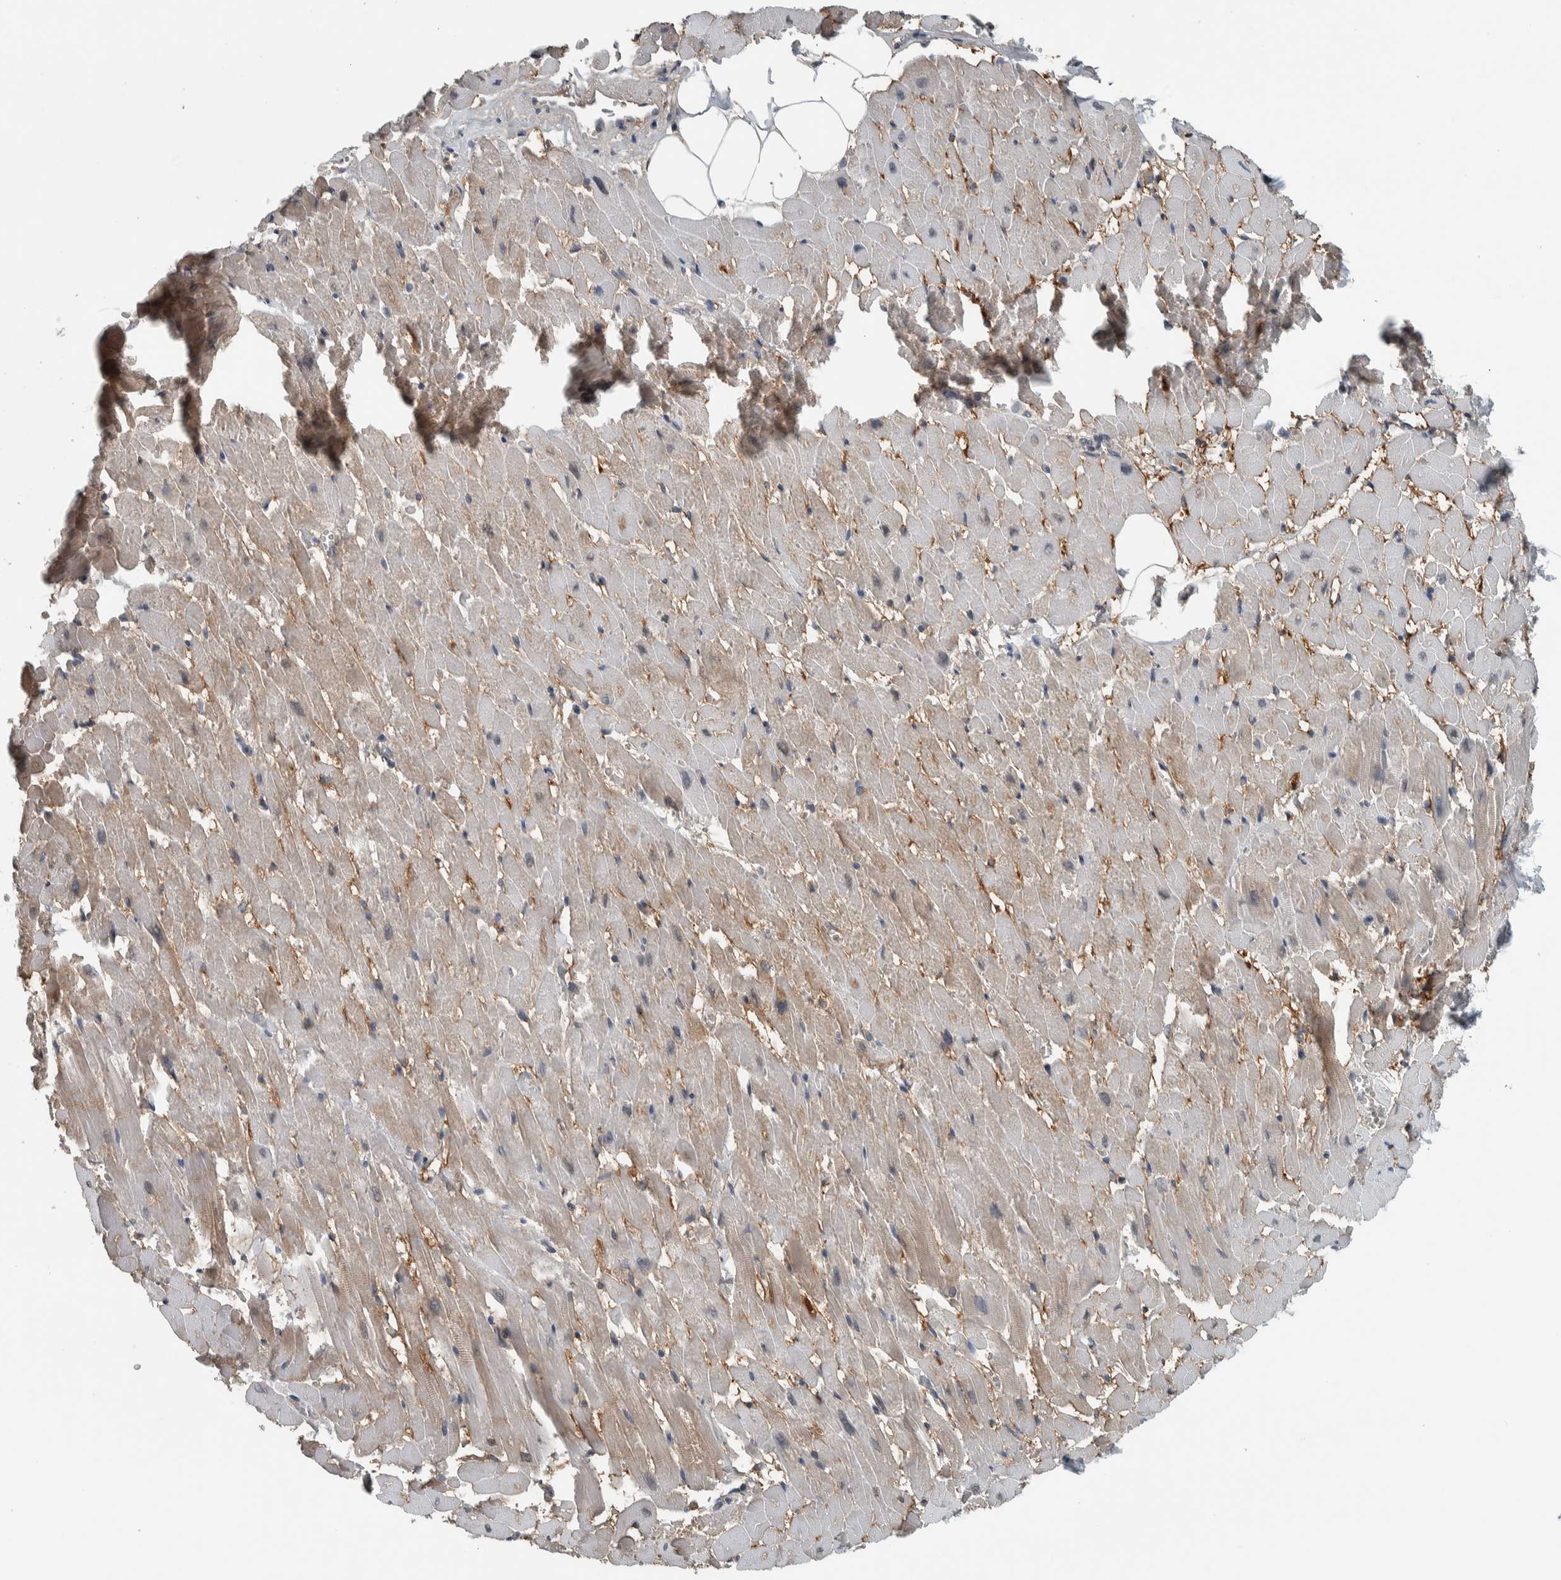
{"staining": {"intensity": "weak", "quantity": "<25%", "location": "cytoplasmic/membranous"}, "tissue": "heart muscle", "cell_type": "Cardiomyocytes", "image_type": "normal", "snomed": [{"axis": "morphology", "description": "Normal tissue, NOS"}, {"axis": "topography", "description": "Heart"}], "caption": "Immunohistochemistry (IHC) of unremarkable human heart muscle shows no positivity in cardiomyocytes.", "gene": "ALAD", "patient": {"sex": "female", "age": 19}}